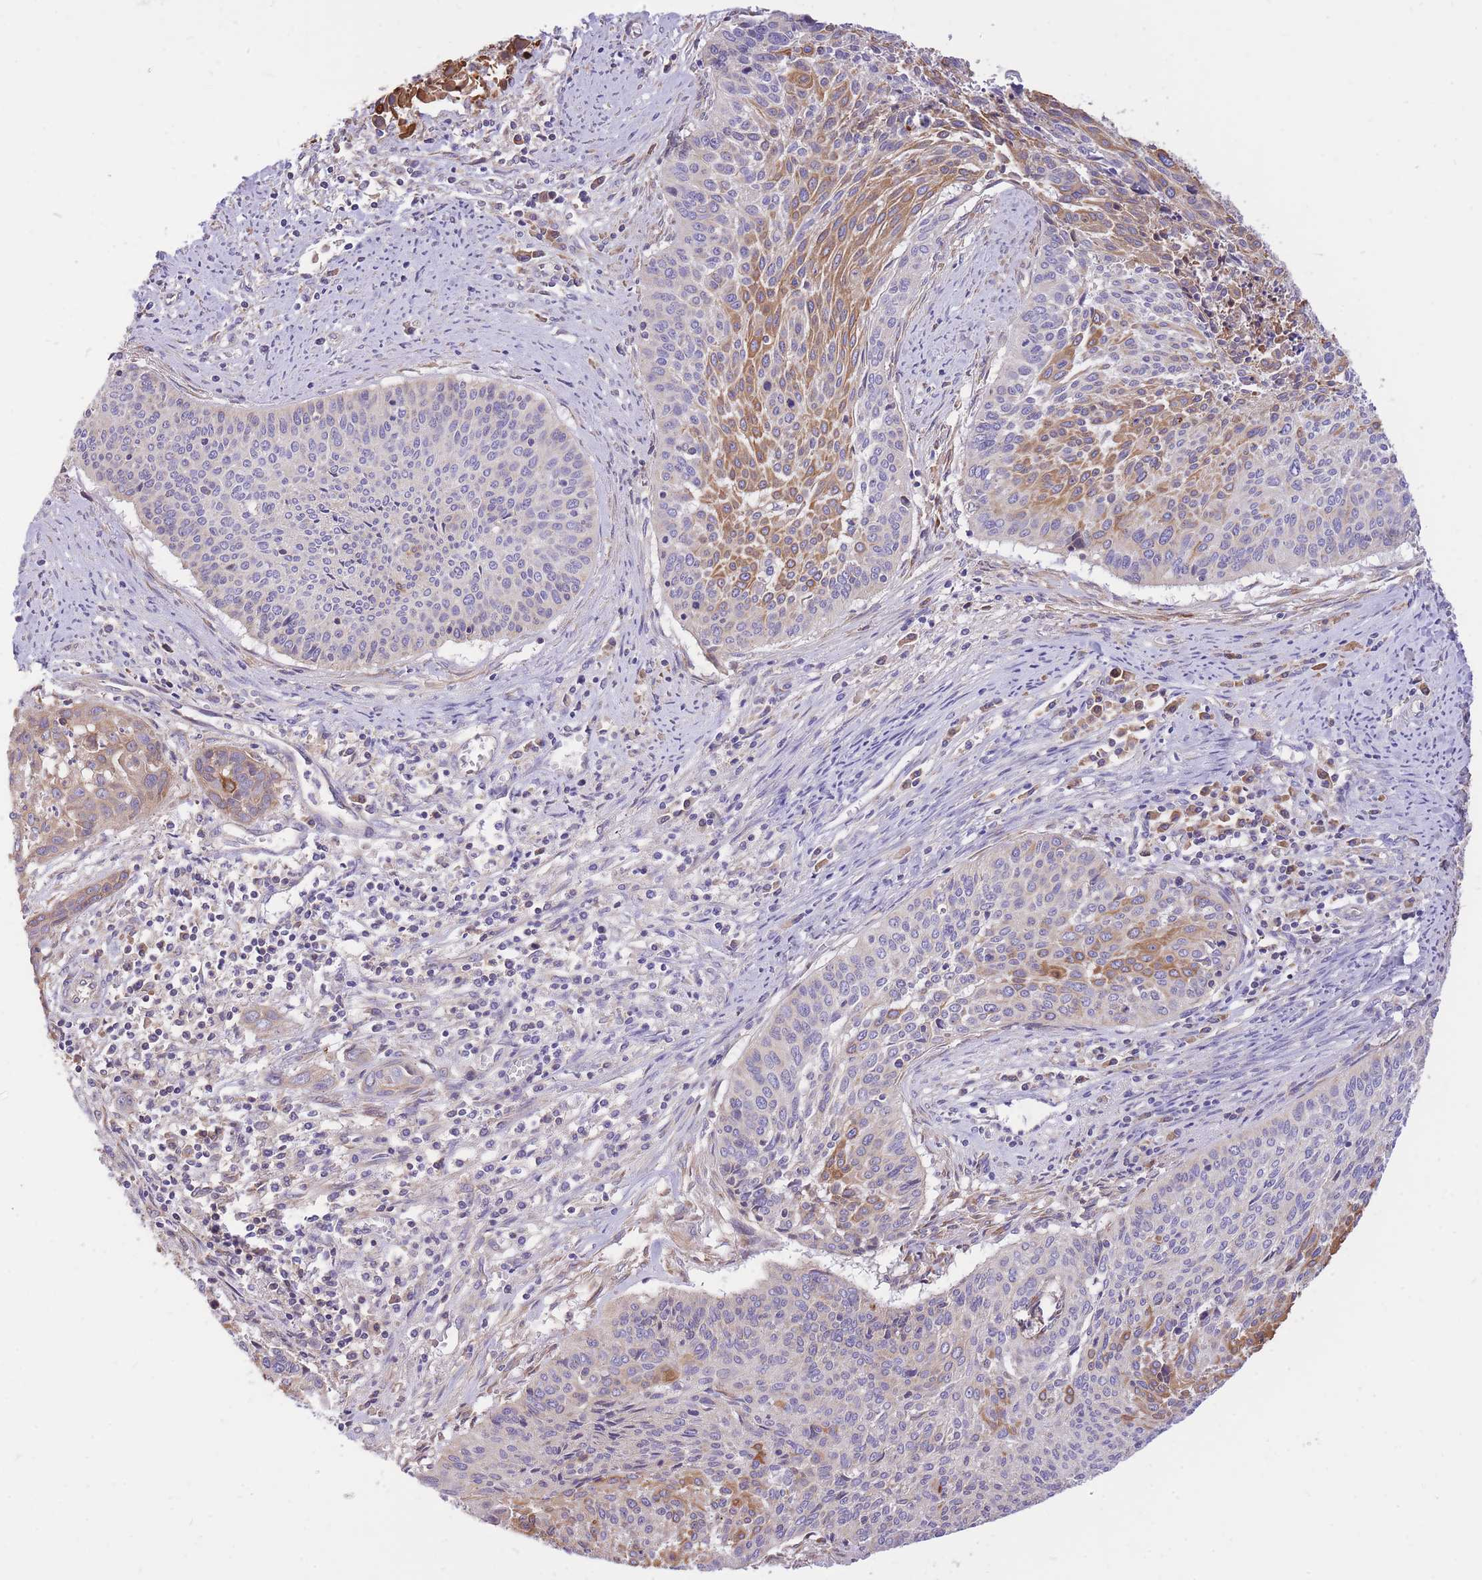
{"staining": {"intensity": "moderate", "quantity": "25%-75%", "location": "cytoplasmic/membranous"}, "tissue": "cervical cancer", "cell_type": "Tumor cells", "image_type": "cancer", "snomed": [{"axis": "morphology", "description": "Squamous cell carcinoma, NOS"}, {"axis": "topography", "description": "Cervix"}], "caption": "Protein staining of cervical cancer tissue shows moderate cytoplasmic/membranous staining in approximately 25%-75% of tumor cells. Using DAB (3,3'-diaminobenzidine) (brown) and hematoxylin (blue) stains, captured at high magnification using brightfield microscopy.", "gene": "GBP7", "patient": {"sex": "female", "age": 55}}